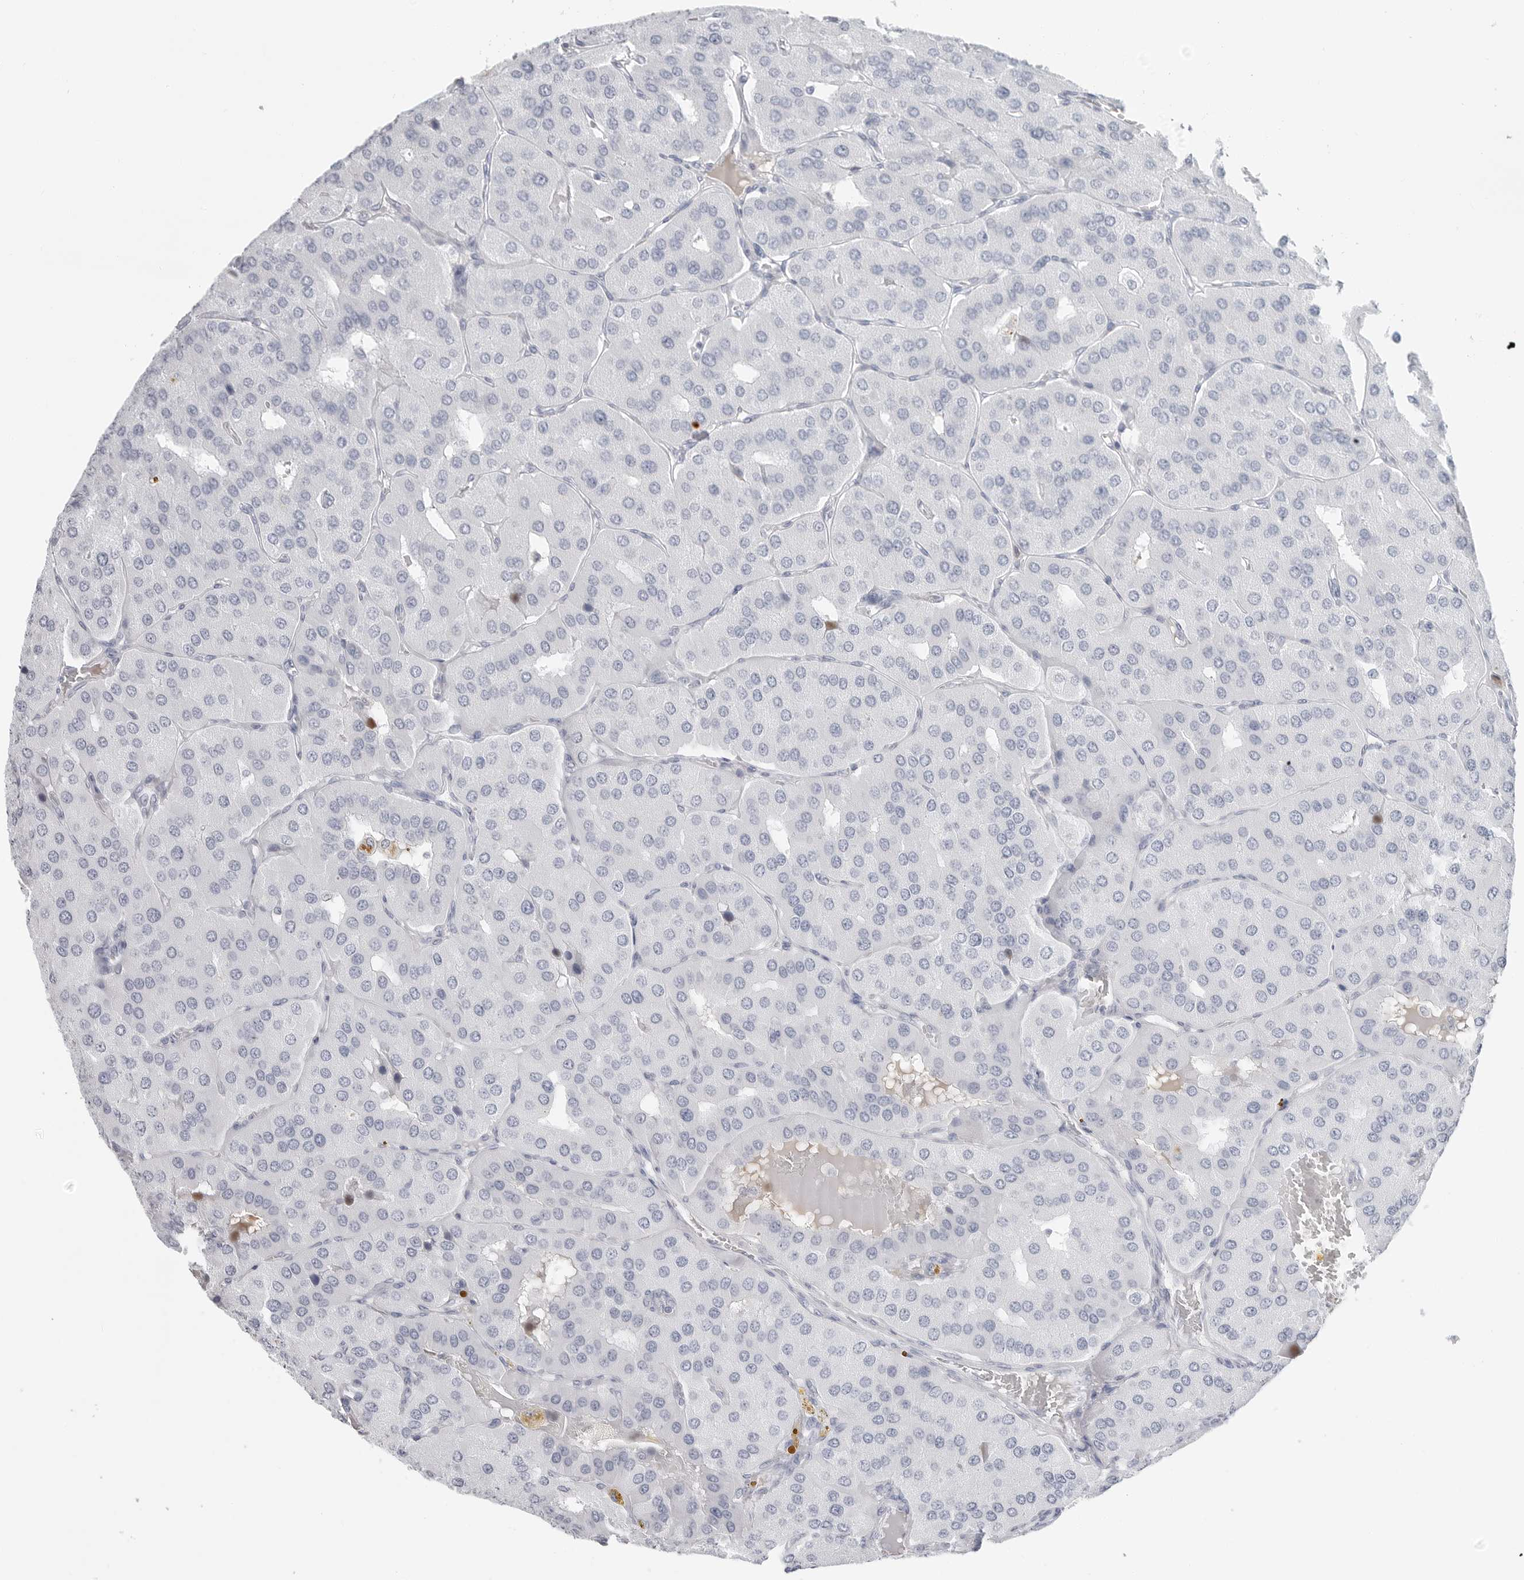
{"staining": {"intensity": "negative", "quantity": "none", "location": "none"}, "tissue": "parathyroid gland", "cell_type": "Glandular cells", "image_type": "normal", "snomed": [{"axis": "morphology", "description": "Normal tissue, NOS"}, {"axis": "morphology", "description": "Adenoma, NOS"}, {"axis": "topography", "description": "Parathyroid gland"}], "caption": "Human parathyroid gland stained for a protein using immunohistochemistry (IHC) demonstrates no staining in glandular cells.", "gene": "AMPD1", "patient": {"sex": "female", "age": 86}}